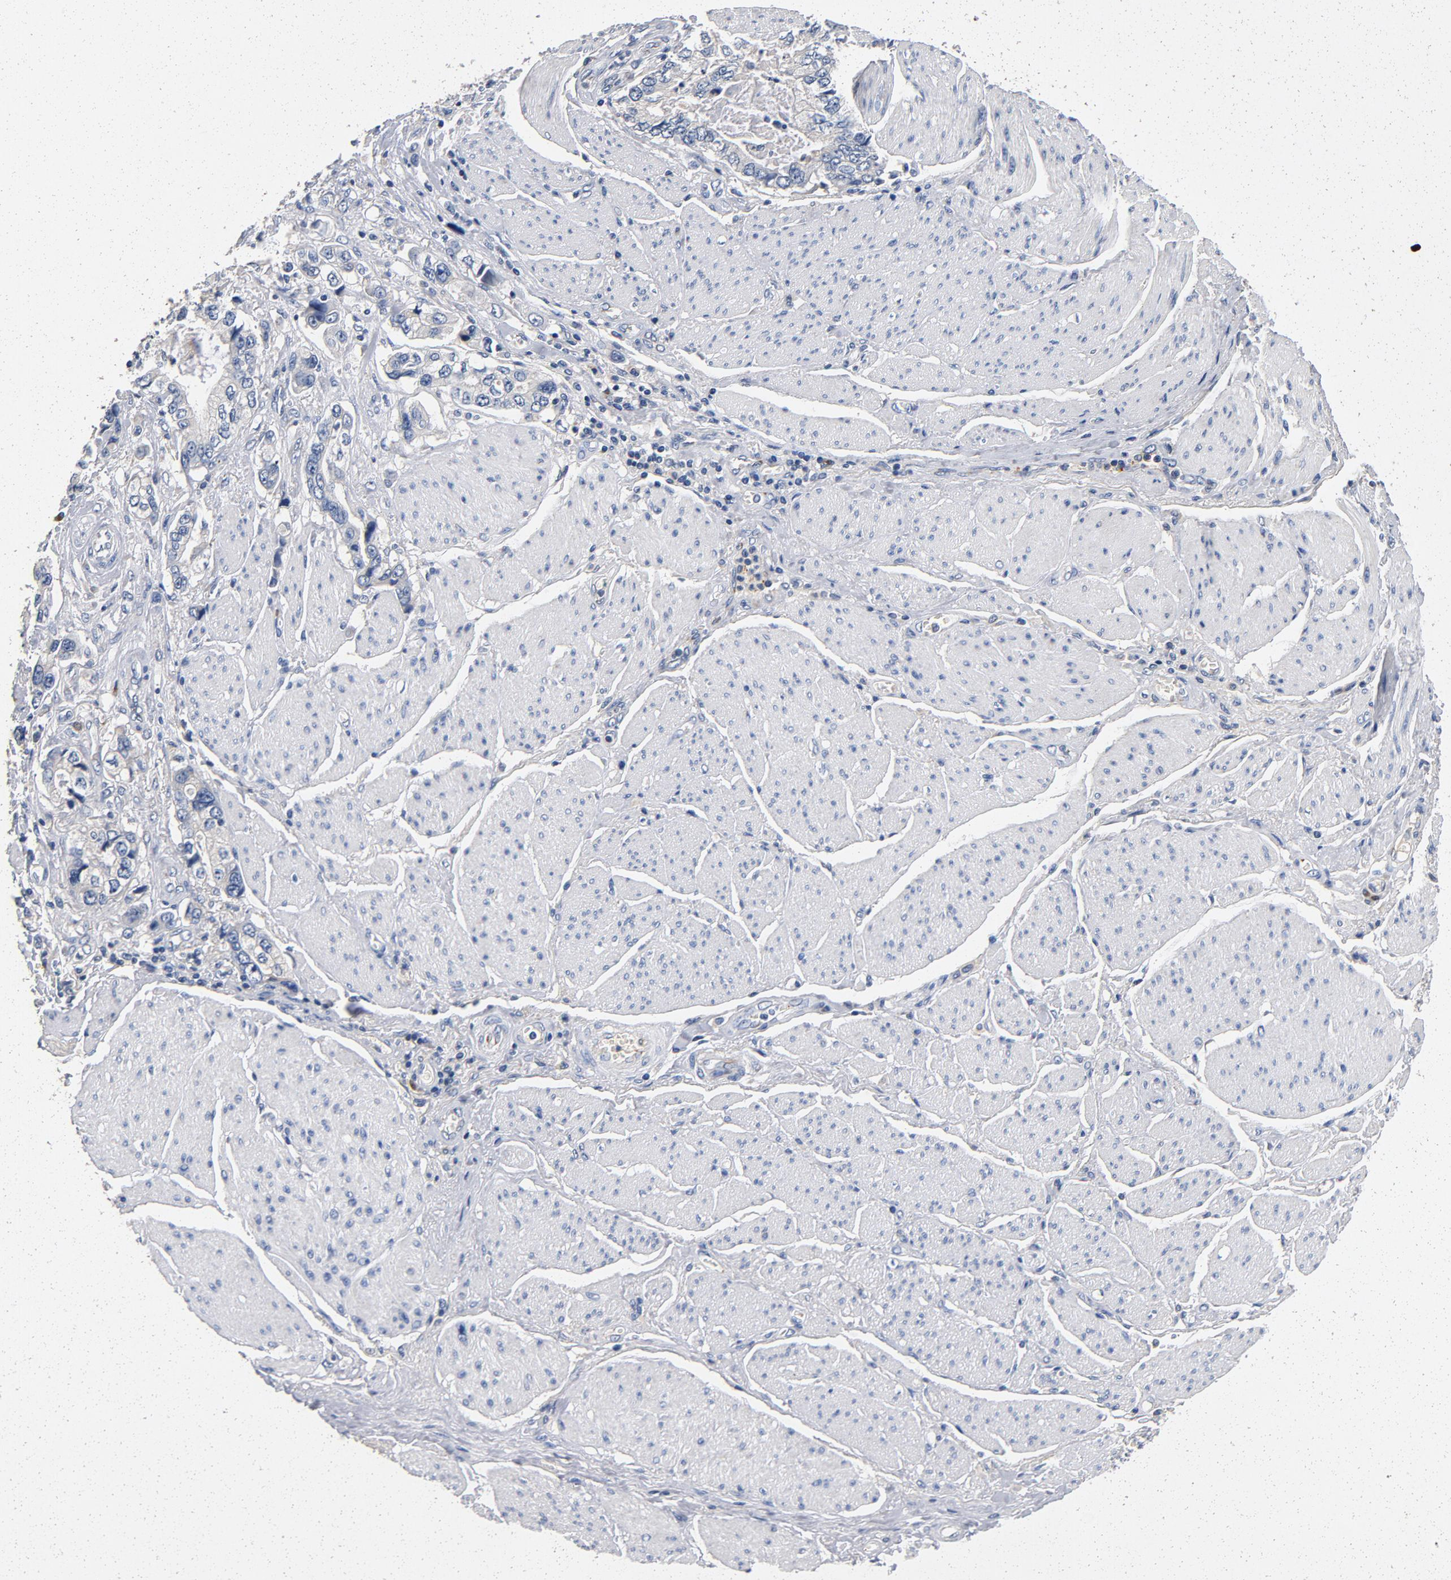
{"staining": {"intensity": "negative", "quantity": "none", "location": "none"}, "tissue": "stomach cancer", "cell_type": "Tumor cells", "image_type": "cancer", "snomed": [{"axis": "morphology", "description": "Adenocarcinoma, NOS"}, {"axis": "topography", "description": "Pancreas"}, {"axis": "topography", "description": "Stomach, upper"}], "caption": "The histopathology image reveals no significant staining in tumor cells of adenocarcinoma (stomach).", "gene": "LMAN2", "patient": {"sex": "male", "age": 77}}